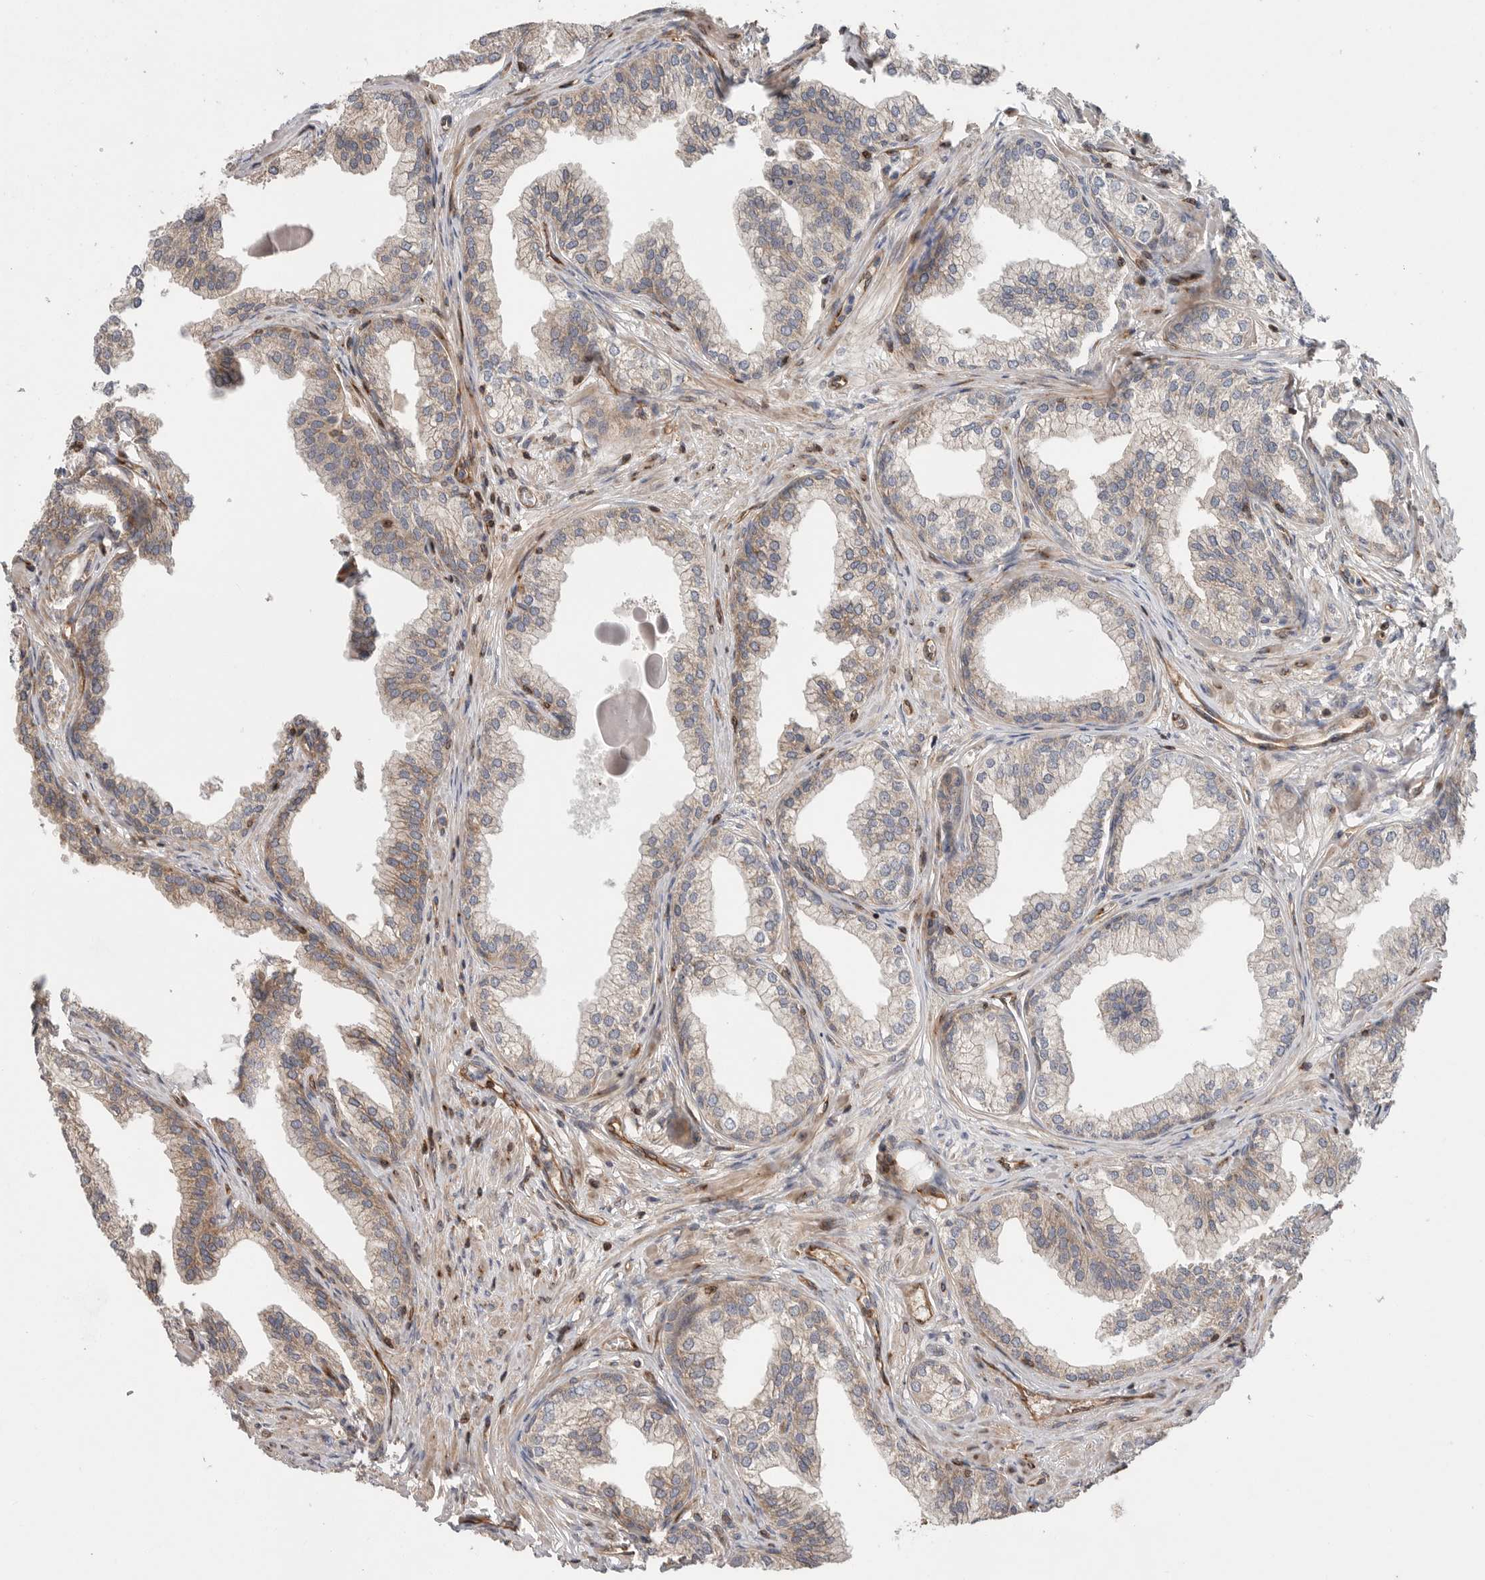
{"staining": {"intensity": "moderate", "quantity": "25%-75%", "location": "cytoplasmic/membranous"}, "tissue": "prostate", "cell_type": "Glandular cells", "image_type": "normal", "snomed": [{"axis": "morphology", "description": "Normal tissue, NOS"}, {"axis": "morphology", "description": "Urothelial carcinoma, Low grade"}, {"axis": "topography", "description": "Urinary bladder"}, {"axis": "topography", "description": "Prostate"}], "caption": "The immunohistochemical stain labels moderate cytoplasmic/membranous expression in glandular cells of benign prostate.", "gene": "PRKCH", "patient": {"sex": "male", "age": 60}}